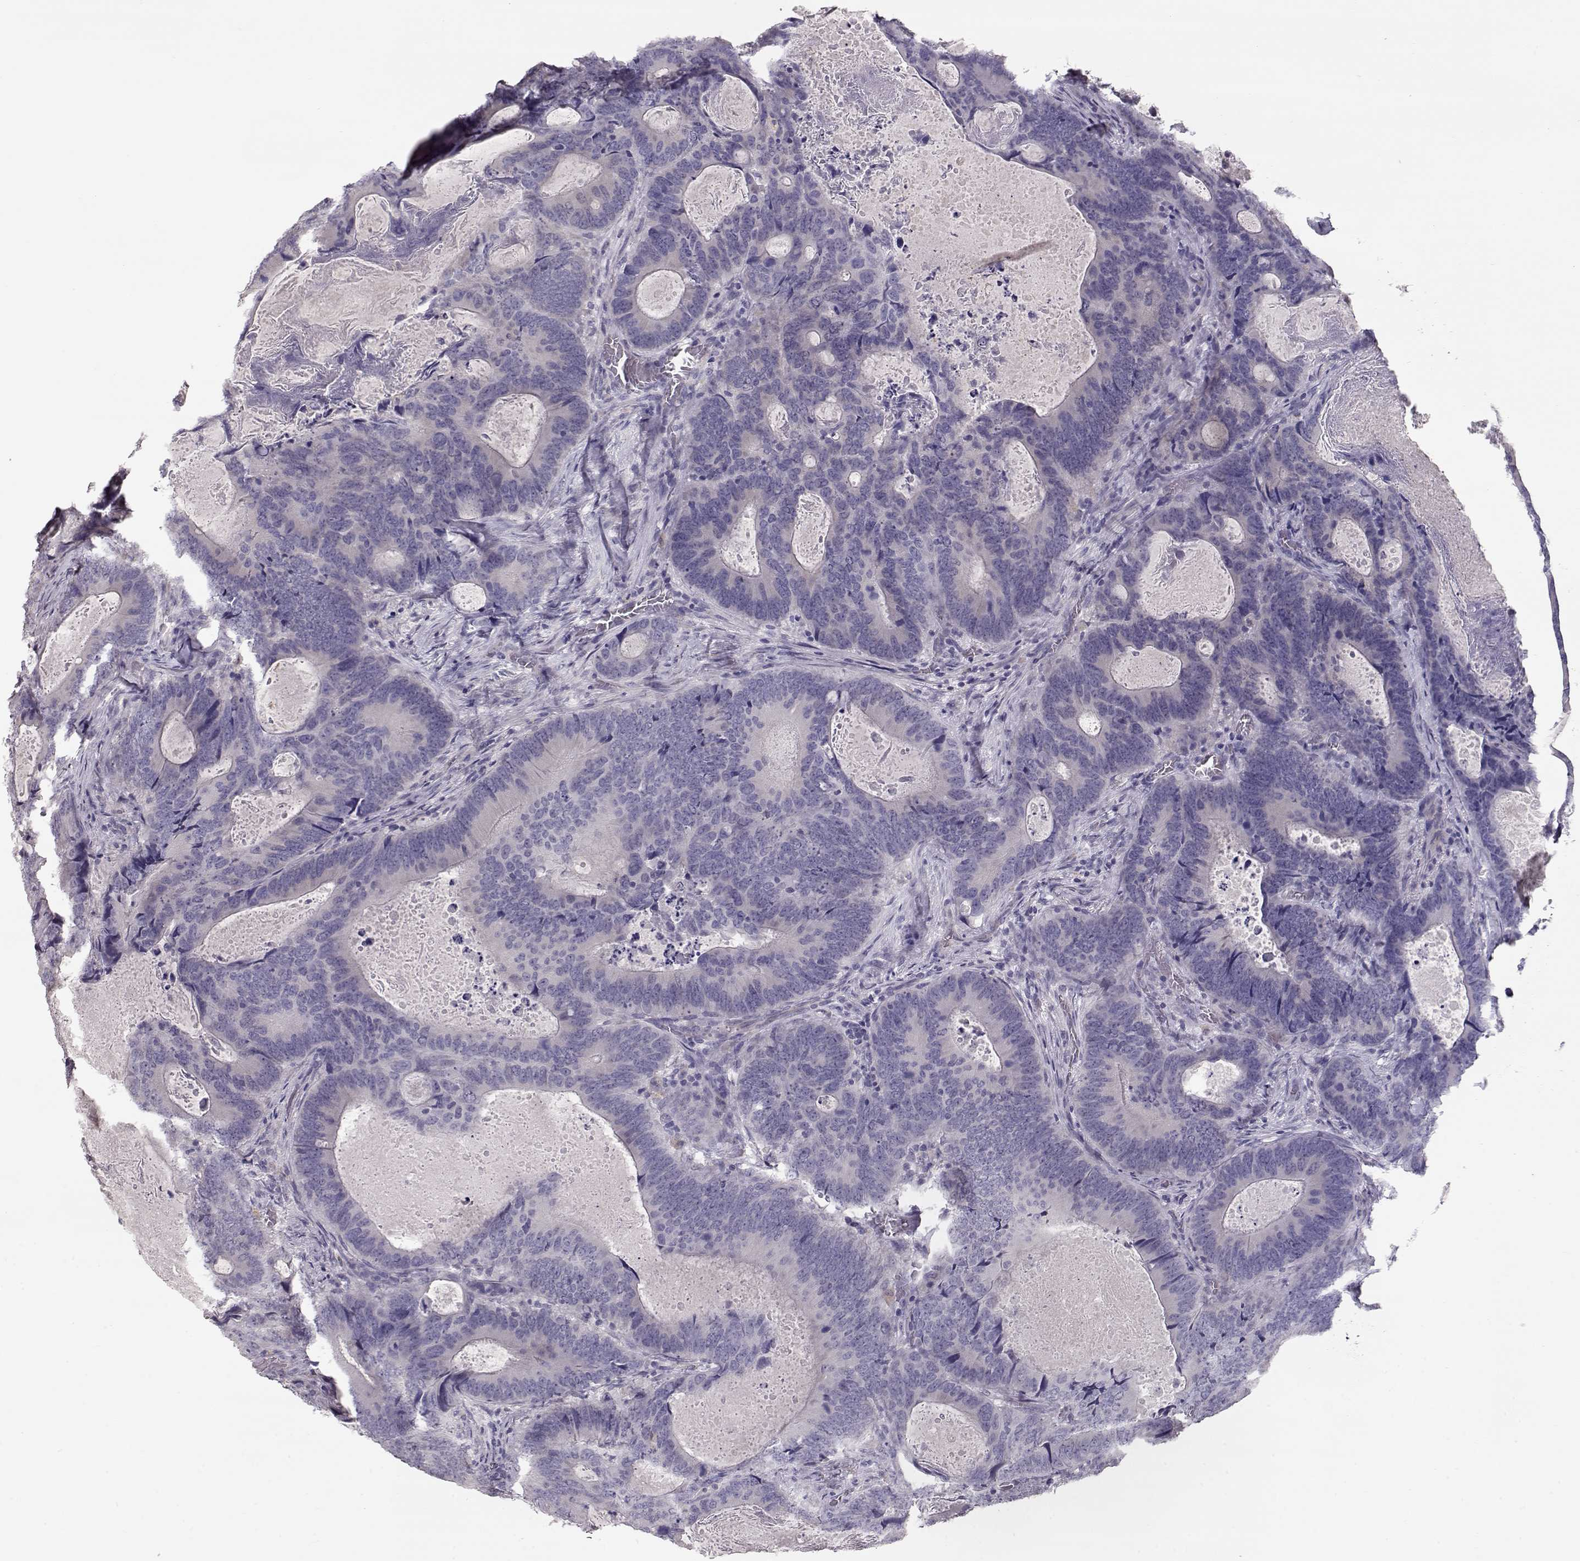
{"staining": {"intensity": "negative", "quantity": "none", "location": "none"}, "tissue": "colorectal cancer", "cell_type": "Tumor cells", "image_type": "cancer", "snomed": [{"axis": "morphology", "description": "Adenocarcinoma, NOS"}, {"axis": "topography", "description": "Colon"}], "caption": "An IHC histopathology image of colorectal cancer (adenocarcinoma) is shown. There is no staining in tumor cells of colorectal cancer (adenocarcinoma).", "gene": "SLC18A1", "patient": {"sex": "female", "age": 82}}